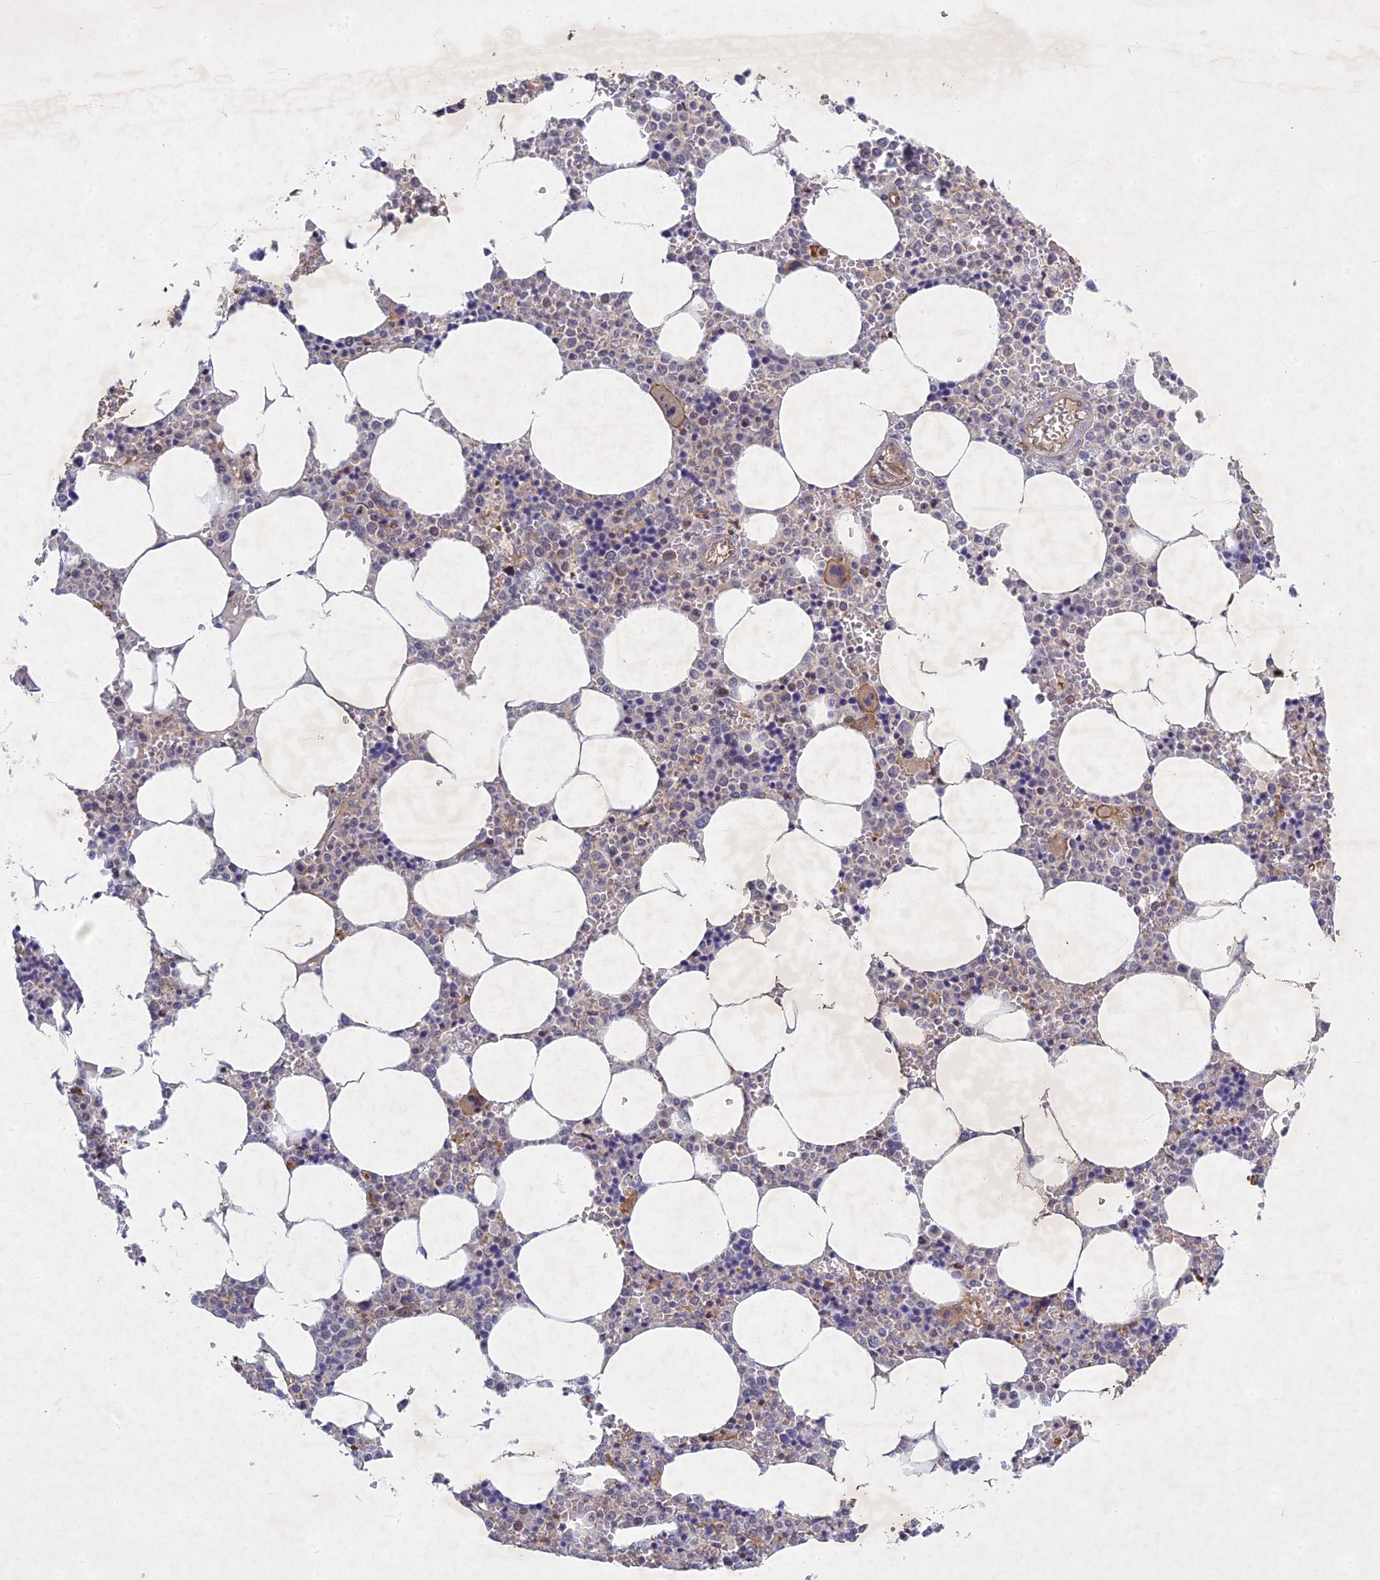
{"staining": {"intensity": "weak", "quantity": "<25%", "location": "cytoplasmic/membranous"}, "tissue": "bone marrow", "cell_type": "Hematopoietic cells", "image_type": "normal", "snomed": [{"axis": "morphology", "description": "Normal tissue, NOS"}, {"axis": "topography", "description": "Bone marrow"}], "caption": "An immunohistochemistry (IHC) photomicrograph of normal bone marrow is shown. There is no staining in hematopoietic cells of bone marrow.", "gene": "PTHLH", "patient": {"sex": "male", "age": 70}}